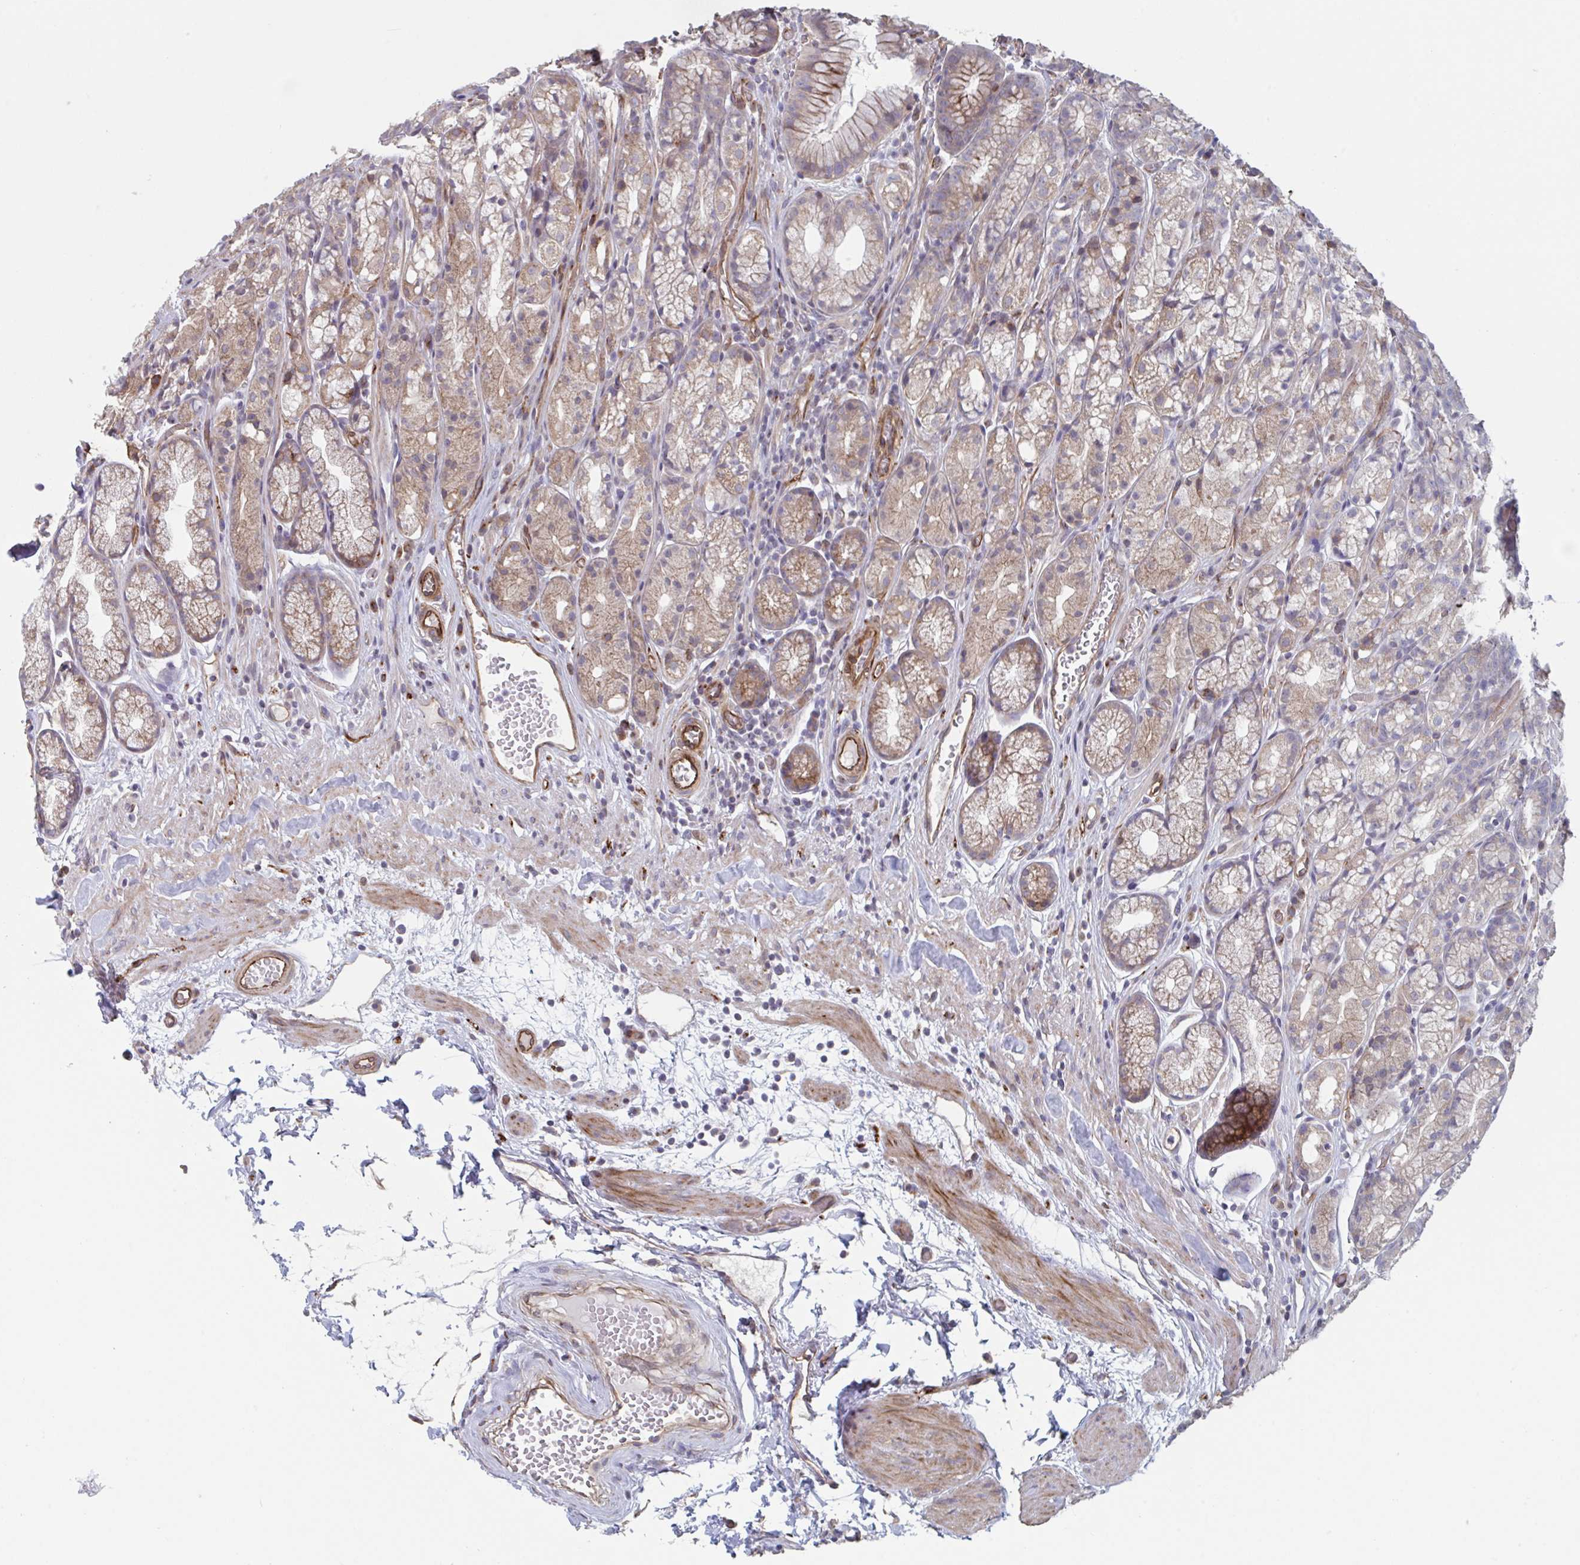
{"staining": {"intensity": "moderate", "quantity": "<25%", "location": "cytoplasmic/membranous"}, "tissue": "stomach", "cell_type": "Glandular cells", "image_type": "normal", "snomed": [{"axis": "morphology", "description": "Normal tissue, NOS"}, {"axis": "topography", "description": "Smooth muscle"}, {"axis": "topography", "description": "Stomach"}], "caption": "Immunohistochemistry (IHC) (DAB) staining of benign stomach shows moderate cytoplasmic/membranous protein expression in about <25% of glandular cells.", "gene": "TNFSF10", "patient": {"sex": "male", "age": 70}}